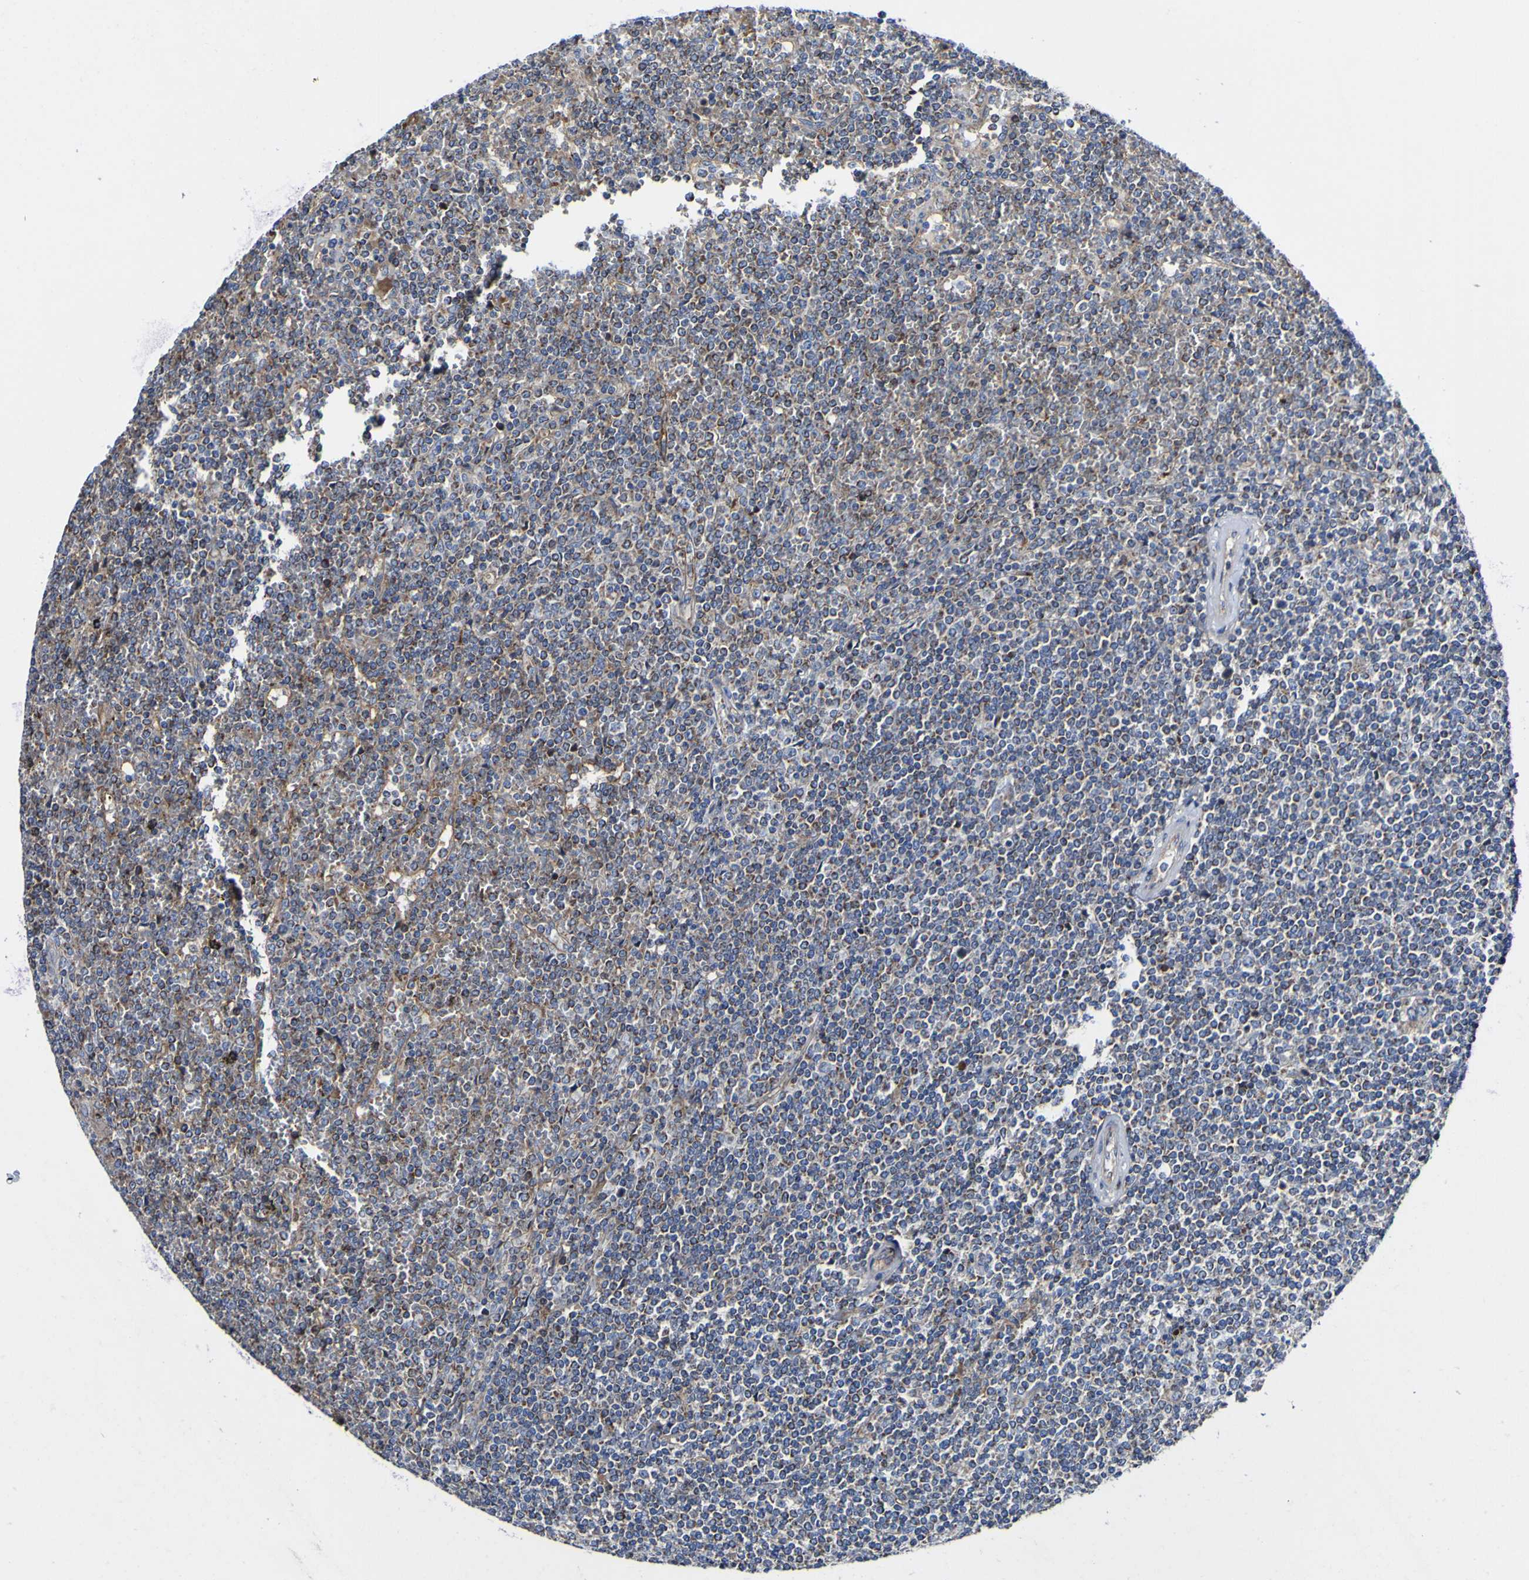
{"staining": {"intensity": "moderate", "quantity": "<25%", "location": "cytoplasmic/membranous"}, "tissue": "lymphoma", "cell_type": "Tumor cells", "image_type": "cancer", "snomed": [{"axis": "morphology", "description": "Malignant lymphoma, non-Hodgkin's type, Low grade"}, {"axis": "topography", "description": "Spleen"}], "caption": "High-magnification brightfield microscopy of lymphoma stained with DAB (3,3'-diaminobenzidine) (brown) and counterstained with hematoxylin (blue). tumor cells exhibit moderate cytoplasmic/membranous expression is seen in approximately<25% of cells.", "gene": "CCDC90B", "patient": {"sex": "female", "age": 19}}